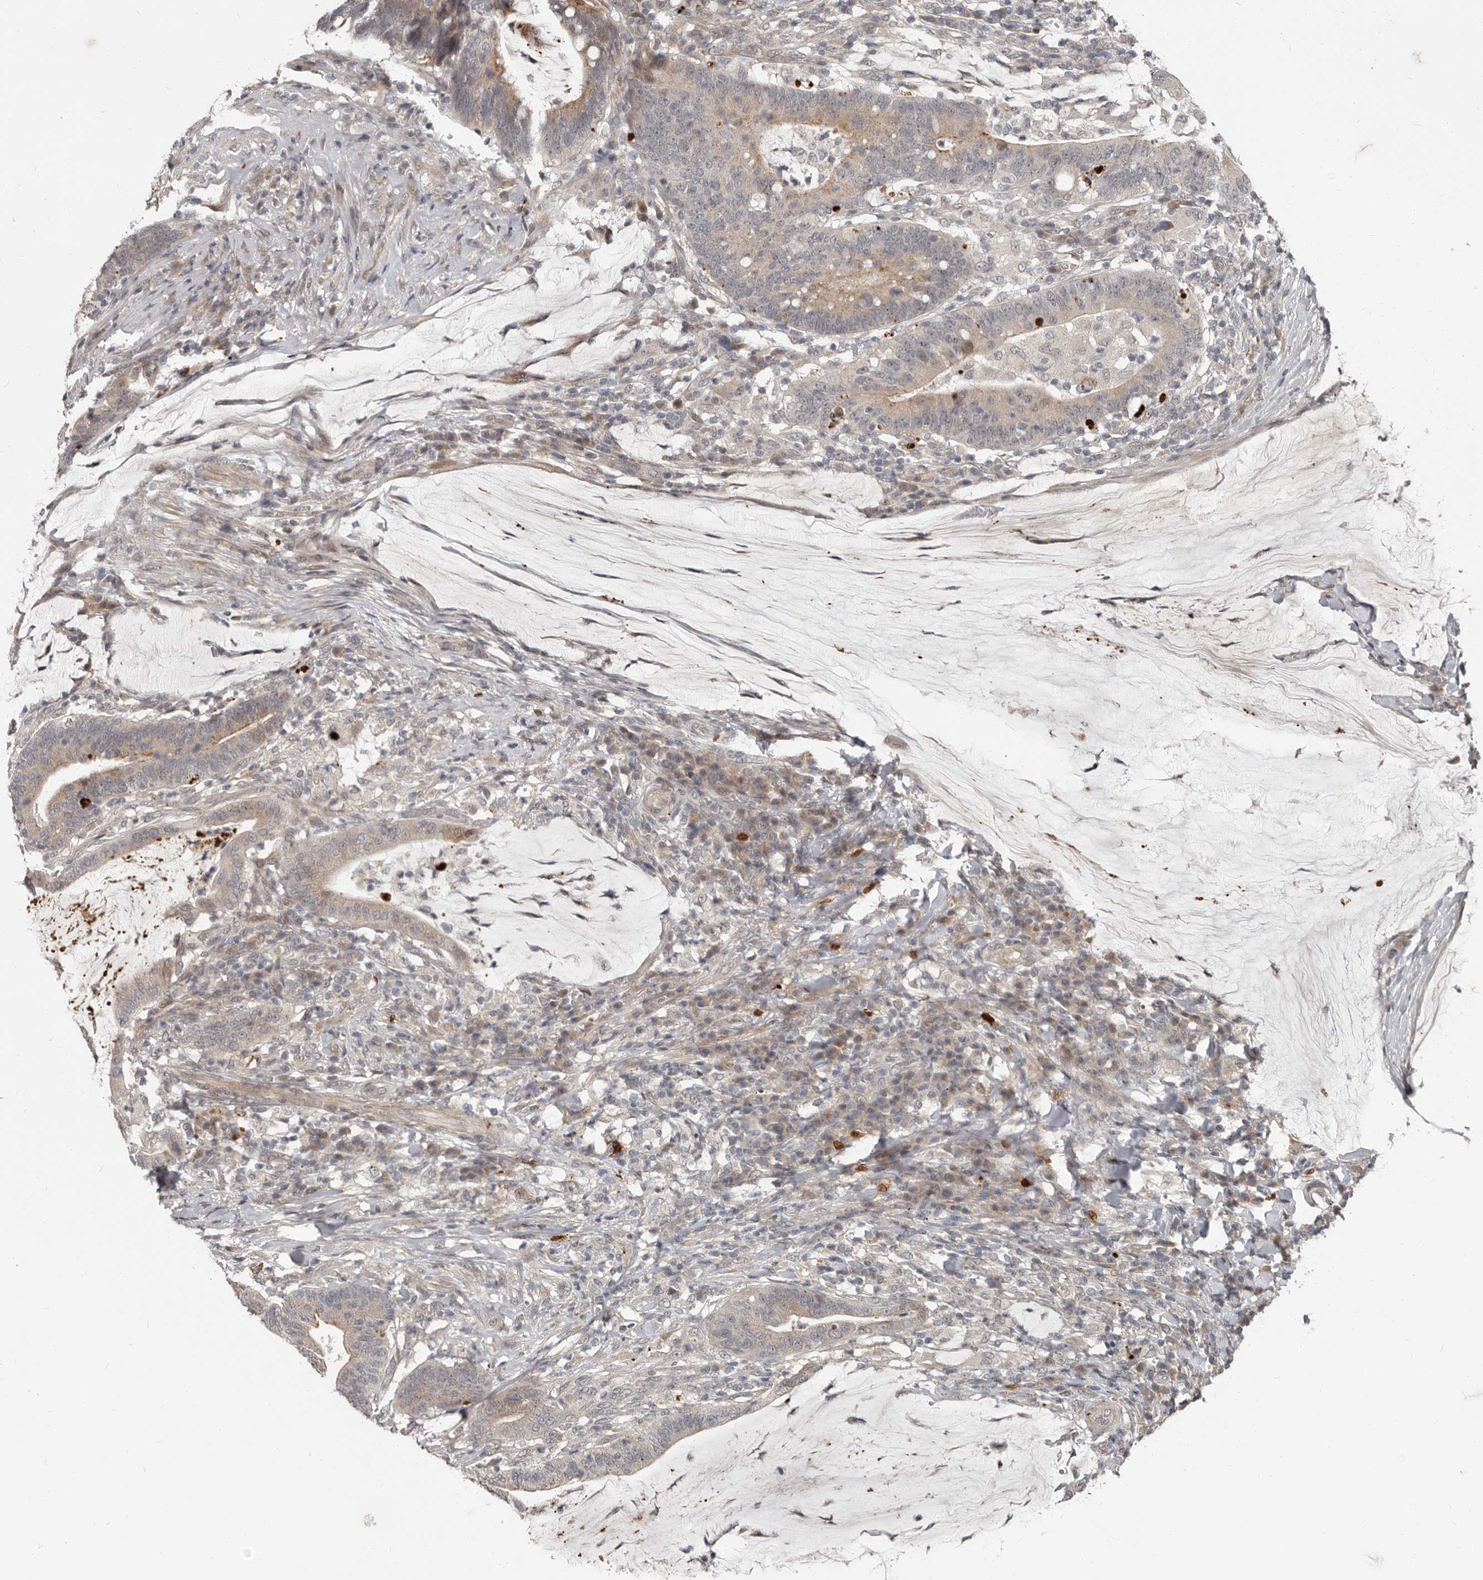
{"staining": {"intensity": "weak", "quantity": "25%-75%", "location": "cytoplasmic/membranous"}, "tissue": "colorectal cancer", "cell_type": "Tumor cells", "image_type": "cancer", "snomed": [{"axis": "morphology", "description": "Normal tissue, NOS"}, {"axis": "morphology", "description": "Adenocarcinoma, NOS"}, {"axis": "topography", "description": "Colon"}], "caption": "This is an image of immunohistochemistry (IHC) staining of adenocarcinoma (colorectal), which shows weak staining in the cytoplasmic/membranous of tumor cells.", "gene": "APOL6", "patient": {"sex": "female", "age": 66}}